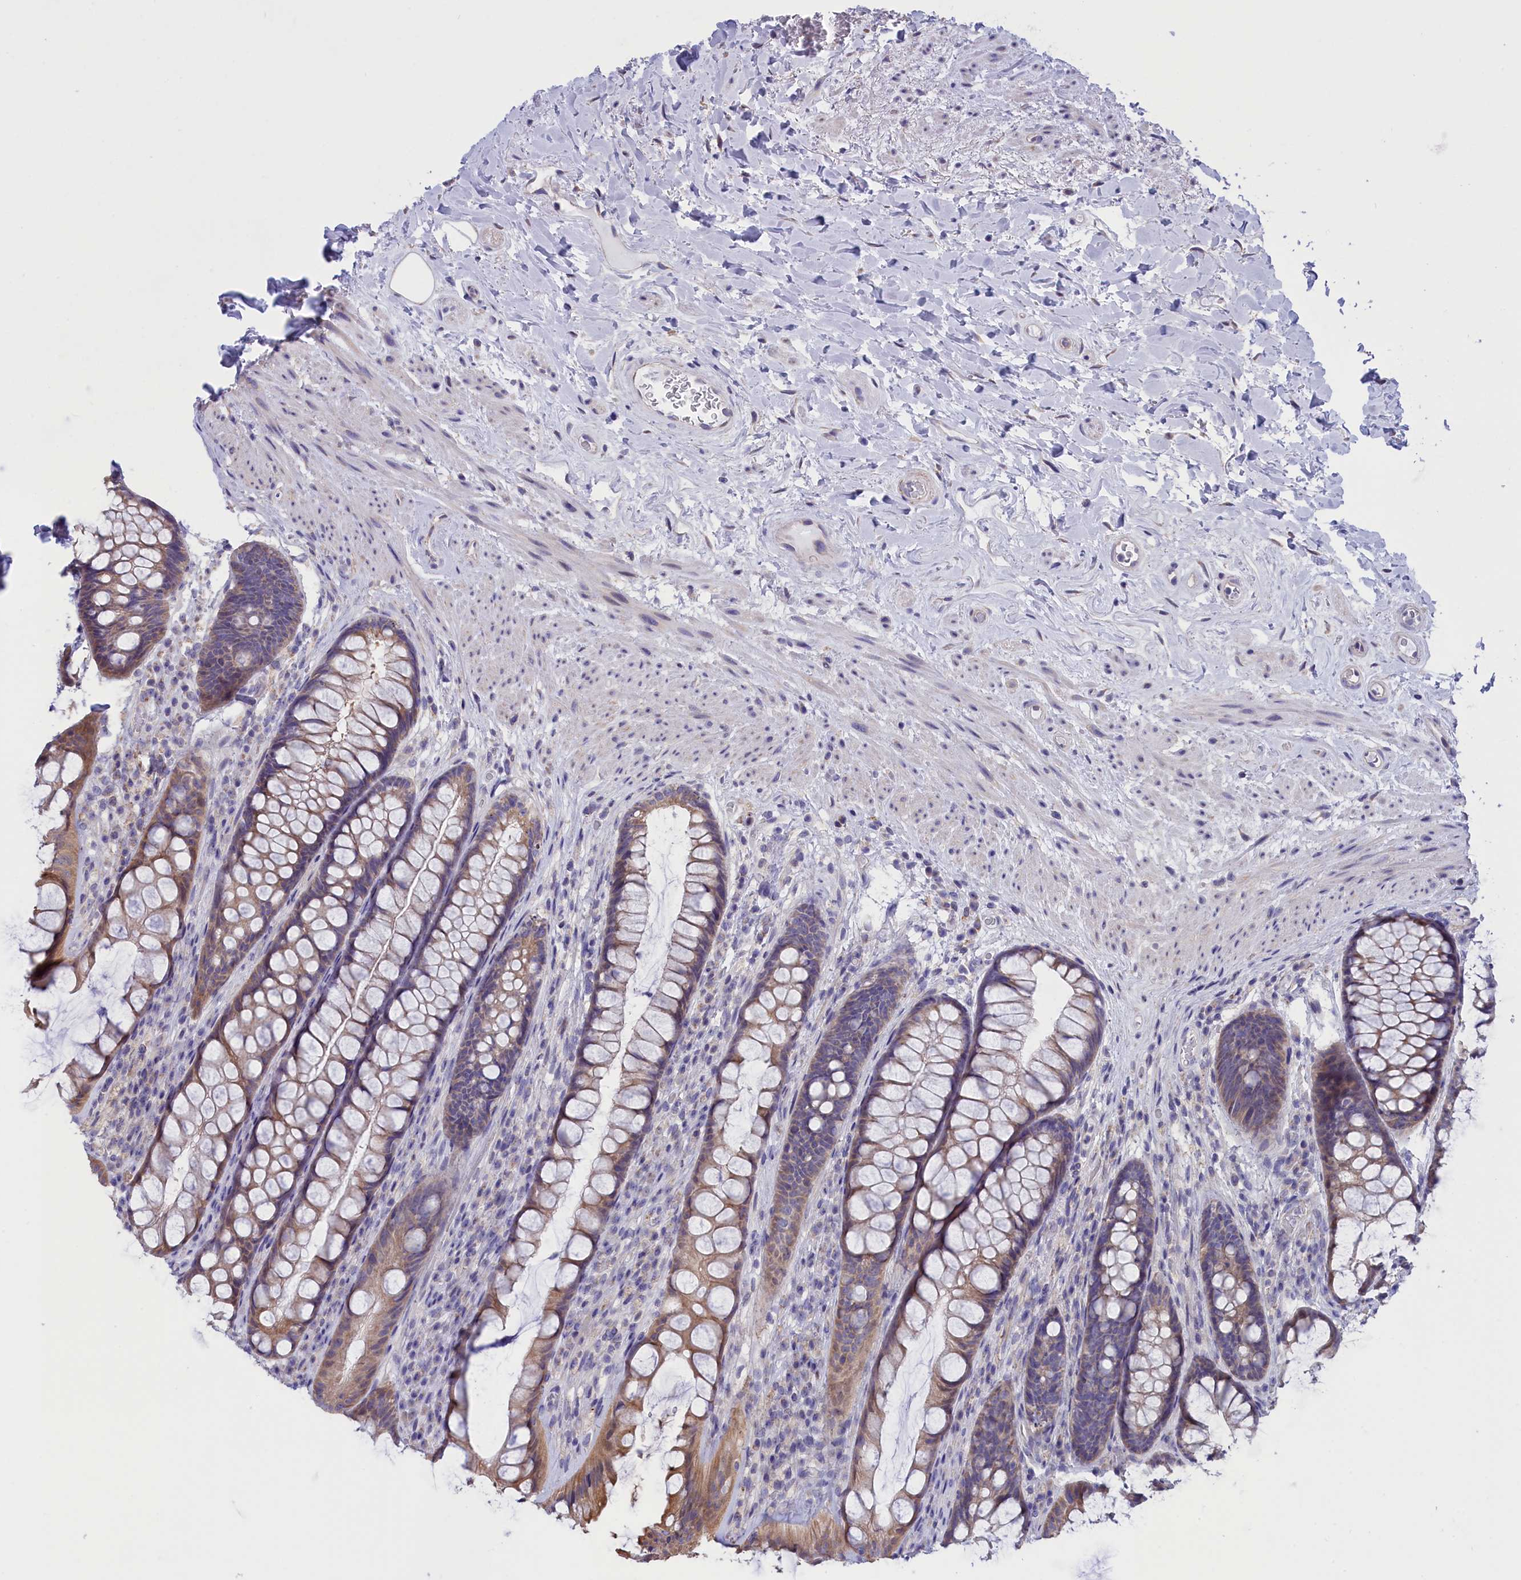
{"staining": {"intensity": "moderate", "quantity": ">75%", "location": "cytoplasmic/membranous"}, "tissue": "rectum", "cell_type": "Glandular cells", "image_type": "normal", "snomed": [{"axis": "morphology", "description": "Normal tissue, NOS"}, {"axis": "topography", "description": "Rectum"}], "caption": "Immunohistochemistry (IHC) of normal human rectum exhibits medium levels of moderate cytoplasmic/membranous expression in approximately >75% of glandular cells. (Stains: DAB (3,3'-diaminobenzidine) in brown, nuclei in blue, Microscopy: brightfield microscopy at high magnification).", "gene": "CYP2U1", "patient": {"sex": "male", "age": 74}}